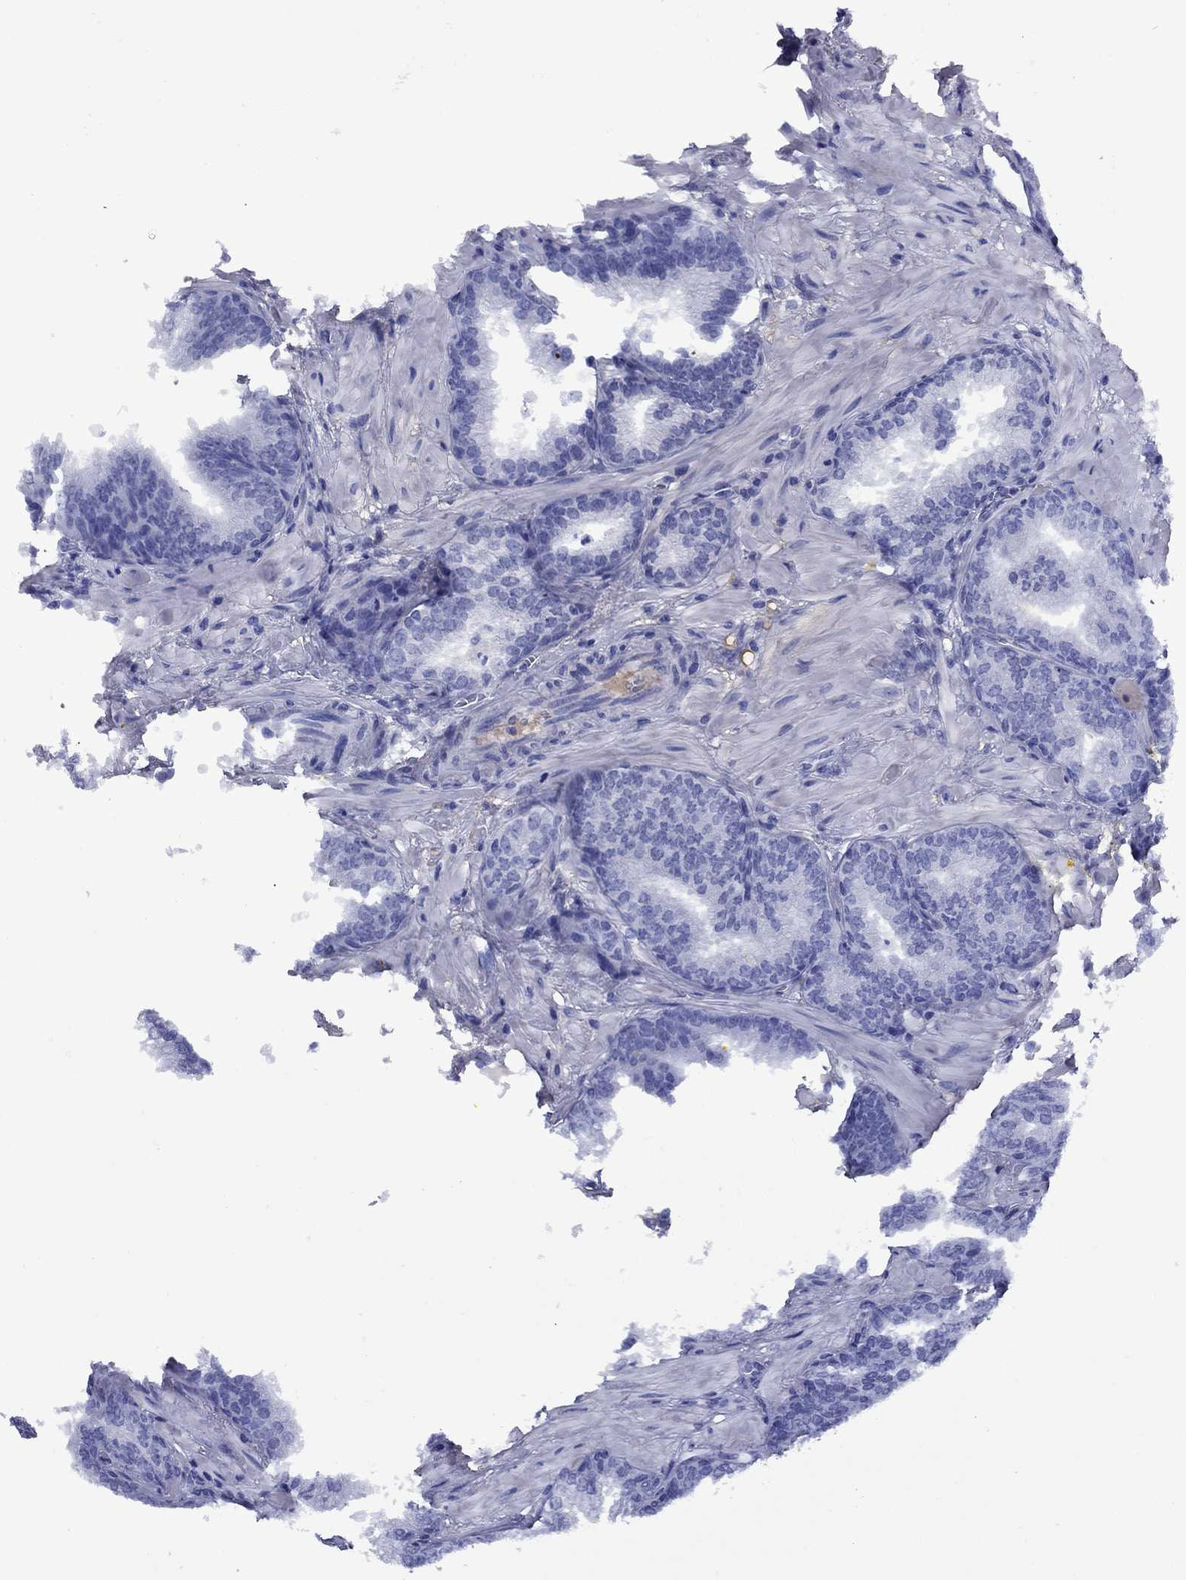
{"staining": {"intensity": "negative", "quantity": "none", "location": "none"}, "tissue": "prostate cancer", "cell_type": "Tumor cells", "image_type": "cancer", "snomed": [{"axis": "morphology", "description": "Adenocarcinoma, Low grade"}, {"axis": "topography", "description": "Prostate"}], "caption": "Protein analysis of prostate cancer shows no significant staining in tumor cells.", "gene": "APOA2", "patient": {"sex": "male", "age": 68}}